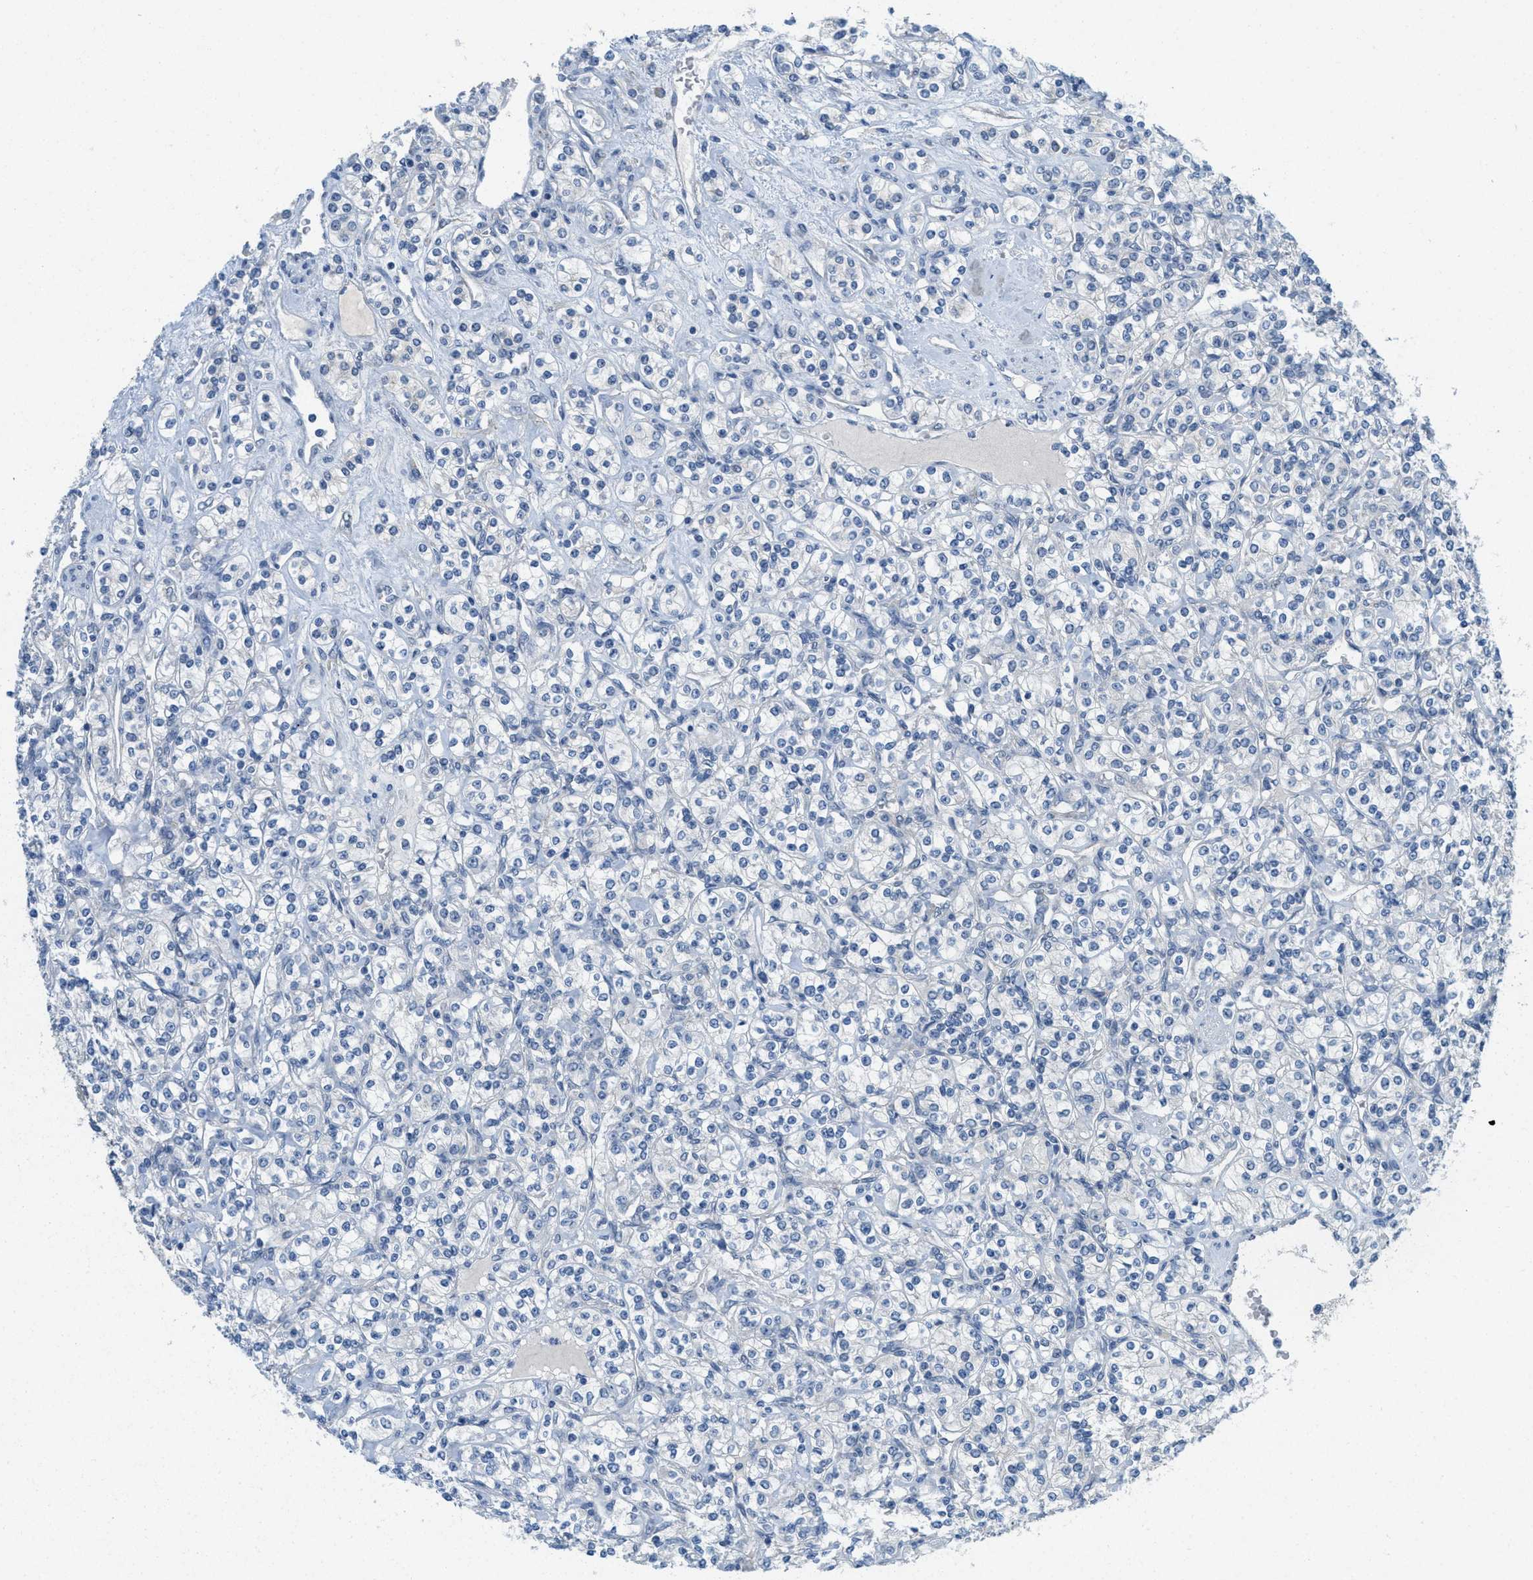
{"staining": {"intensity": "negative", "quantity": "none", "location": "none"}, "tissue": "renal cancer", "cell_type": "Tumor cells", "image_type": "cancer", "snomed": [{"axis": "morphology", "description": "Adenocarcinoma, NOS"}, {"axis": "topography", "description": "Kidney"}], "caption": "Tumor cells show no significant staining in renal cancer (adenocarcinoma).", "gene": "ZFYVE9", "patient": {"sex": "male", "age": 77}}